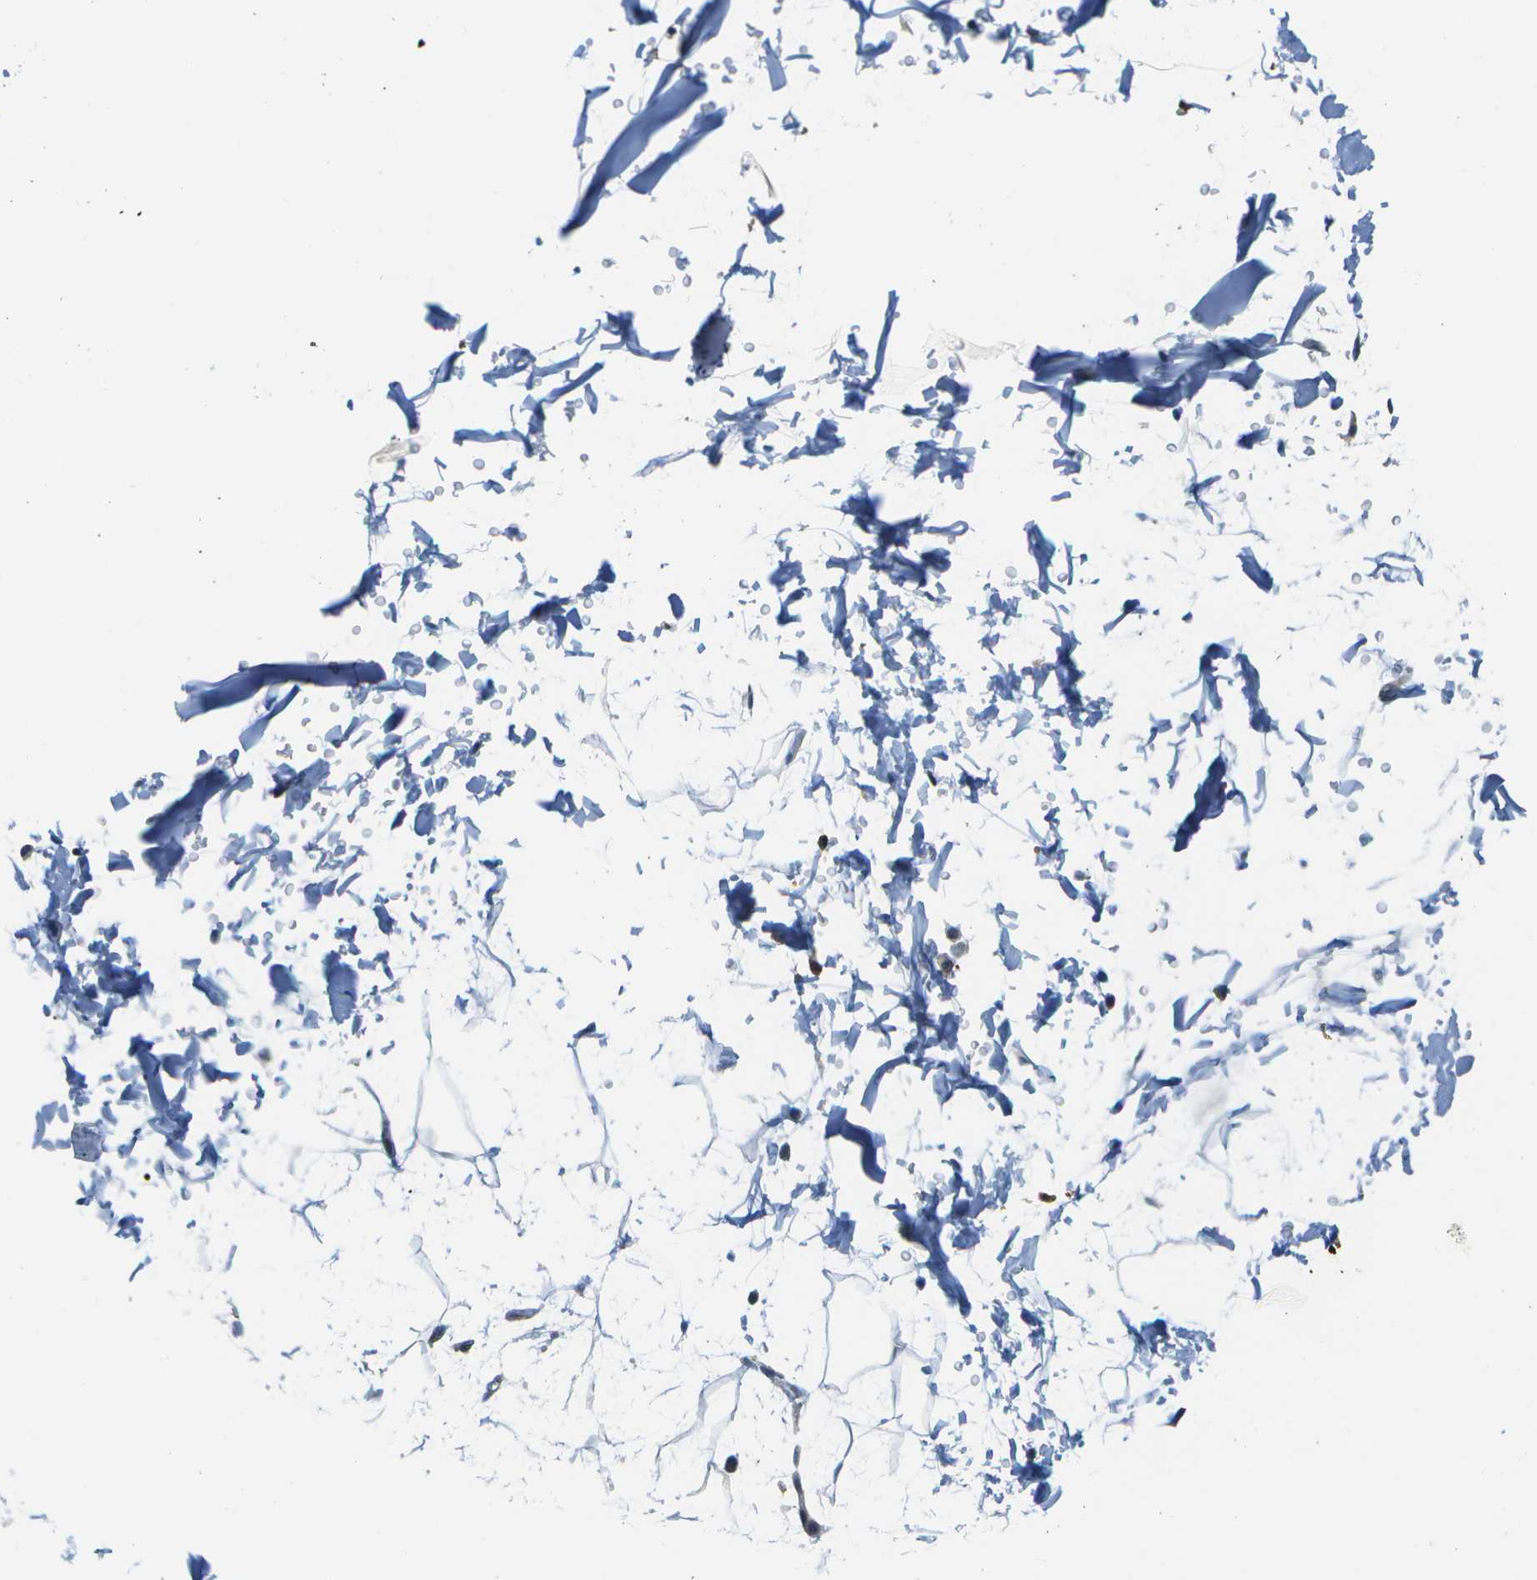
{"staining": {"intensity": "negative", "quantity": "none", "location": "none"}, "tissue": "adipose tissue", "cell_type": "Adipocytes", "image_type": "normal", "snomed": [{"axis": "morphology", "description": "Normal tissue, NOS"}, {"axis": "topography", "description": "Soft tissue"}], "caption": "There is no significant positivity in adipocytes of adipose tissue. (DAB IHC visualized using brightfield microscopy, high magnification).", "gene": "KIAA0040", "patient": {"sex": "male", "age": 72}}